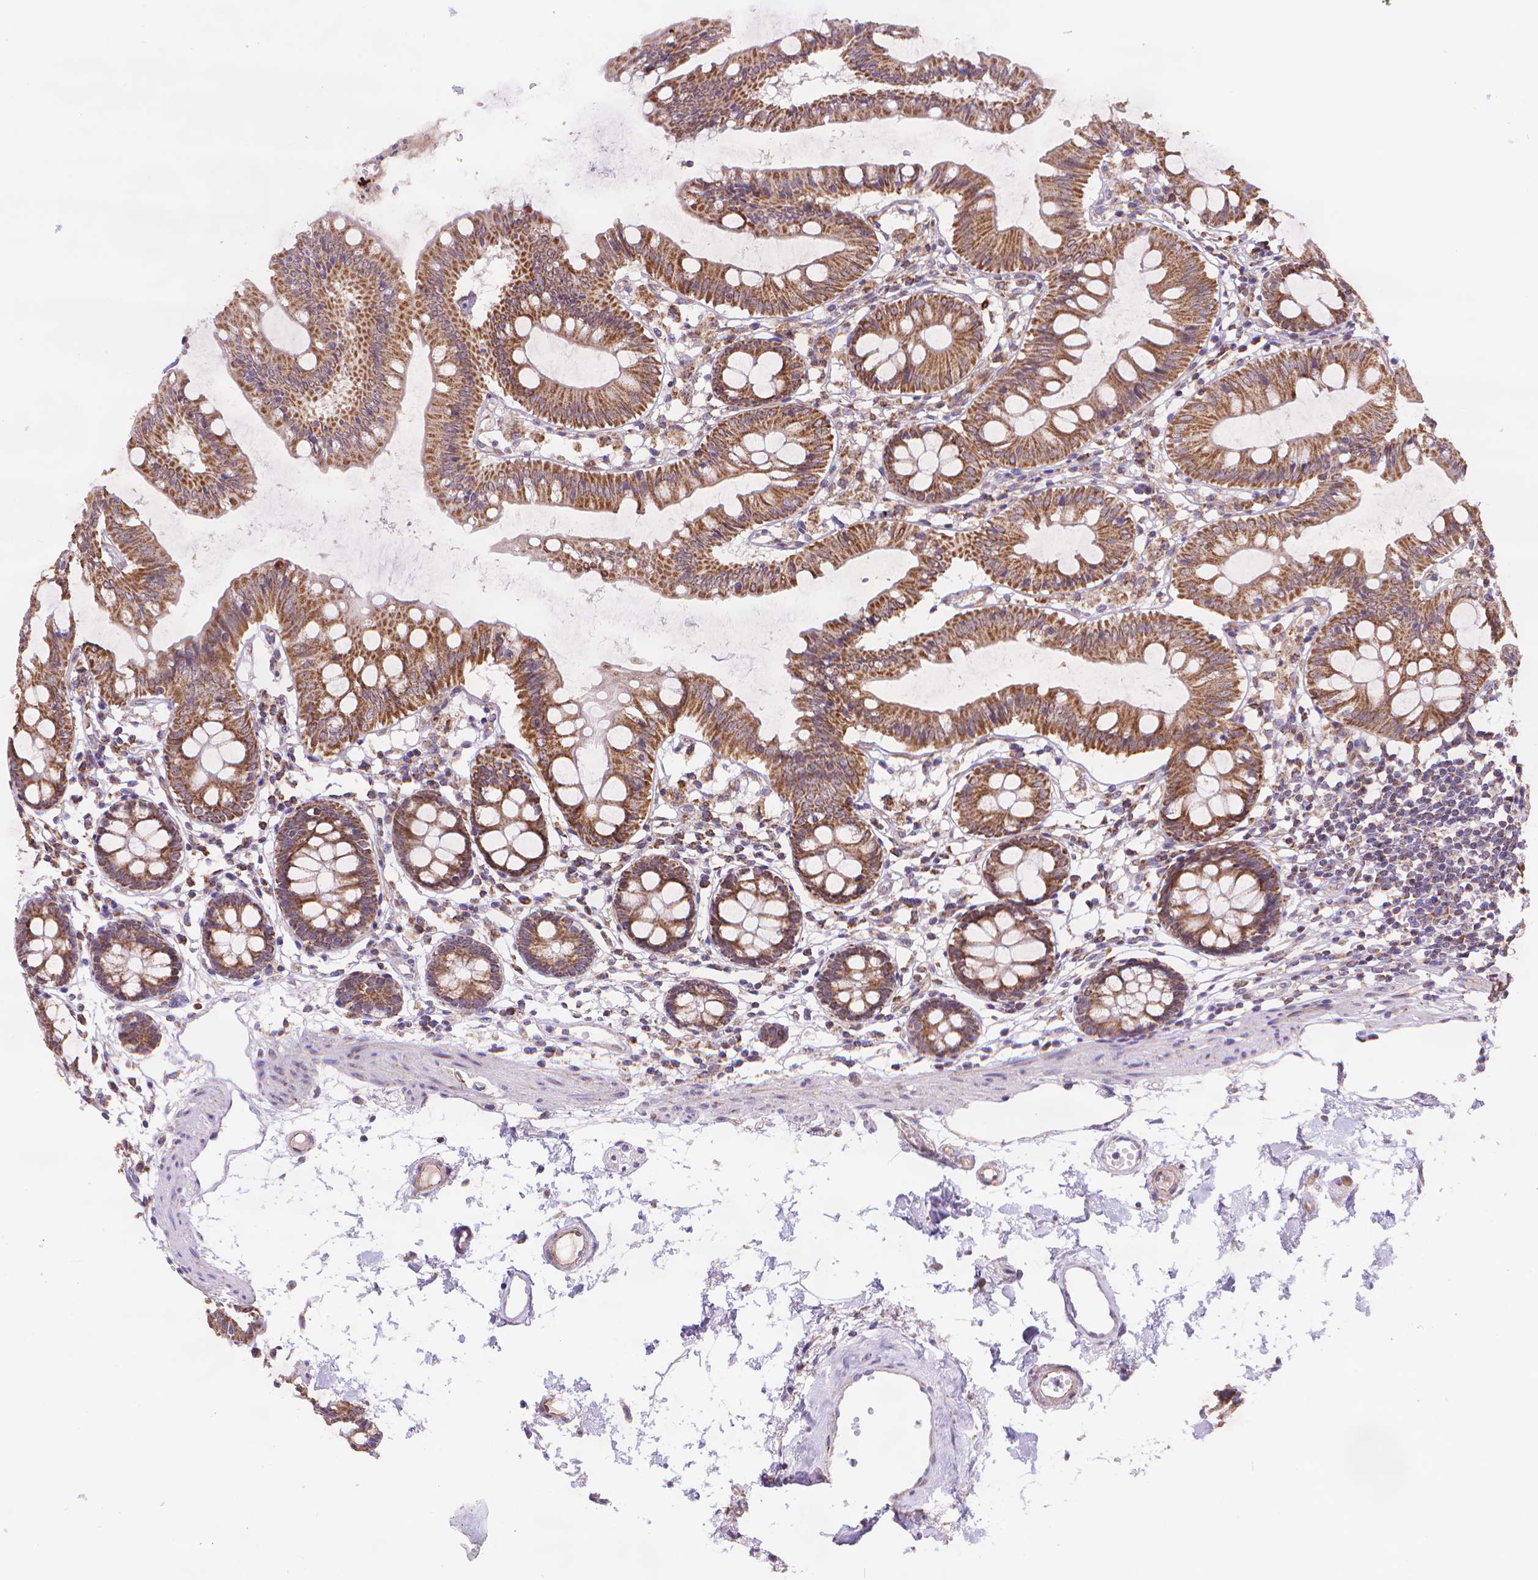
{"staining": {"intensity": "negative", "quantity": "none", "location": "none"}, "tissue": "colon", "cell_type": "Endothelial cells", "image_type": "normal", "snomed": [{"axis": "morphology", "description": "Normal tissue, NOS"}, {"axis": "topography", "description": "Colon"}], "caption": "Colon stained for a protein using IHC displays no expression endothelial cells.", "gene": "CYYR1", "patient": {"sex": "female", "age": 84}}